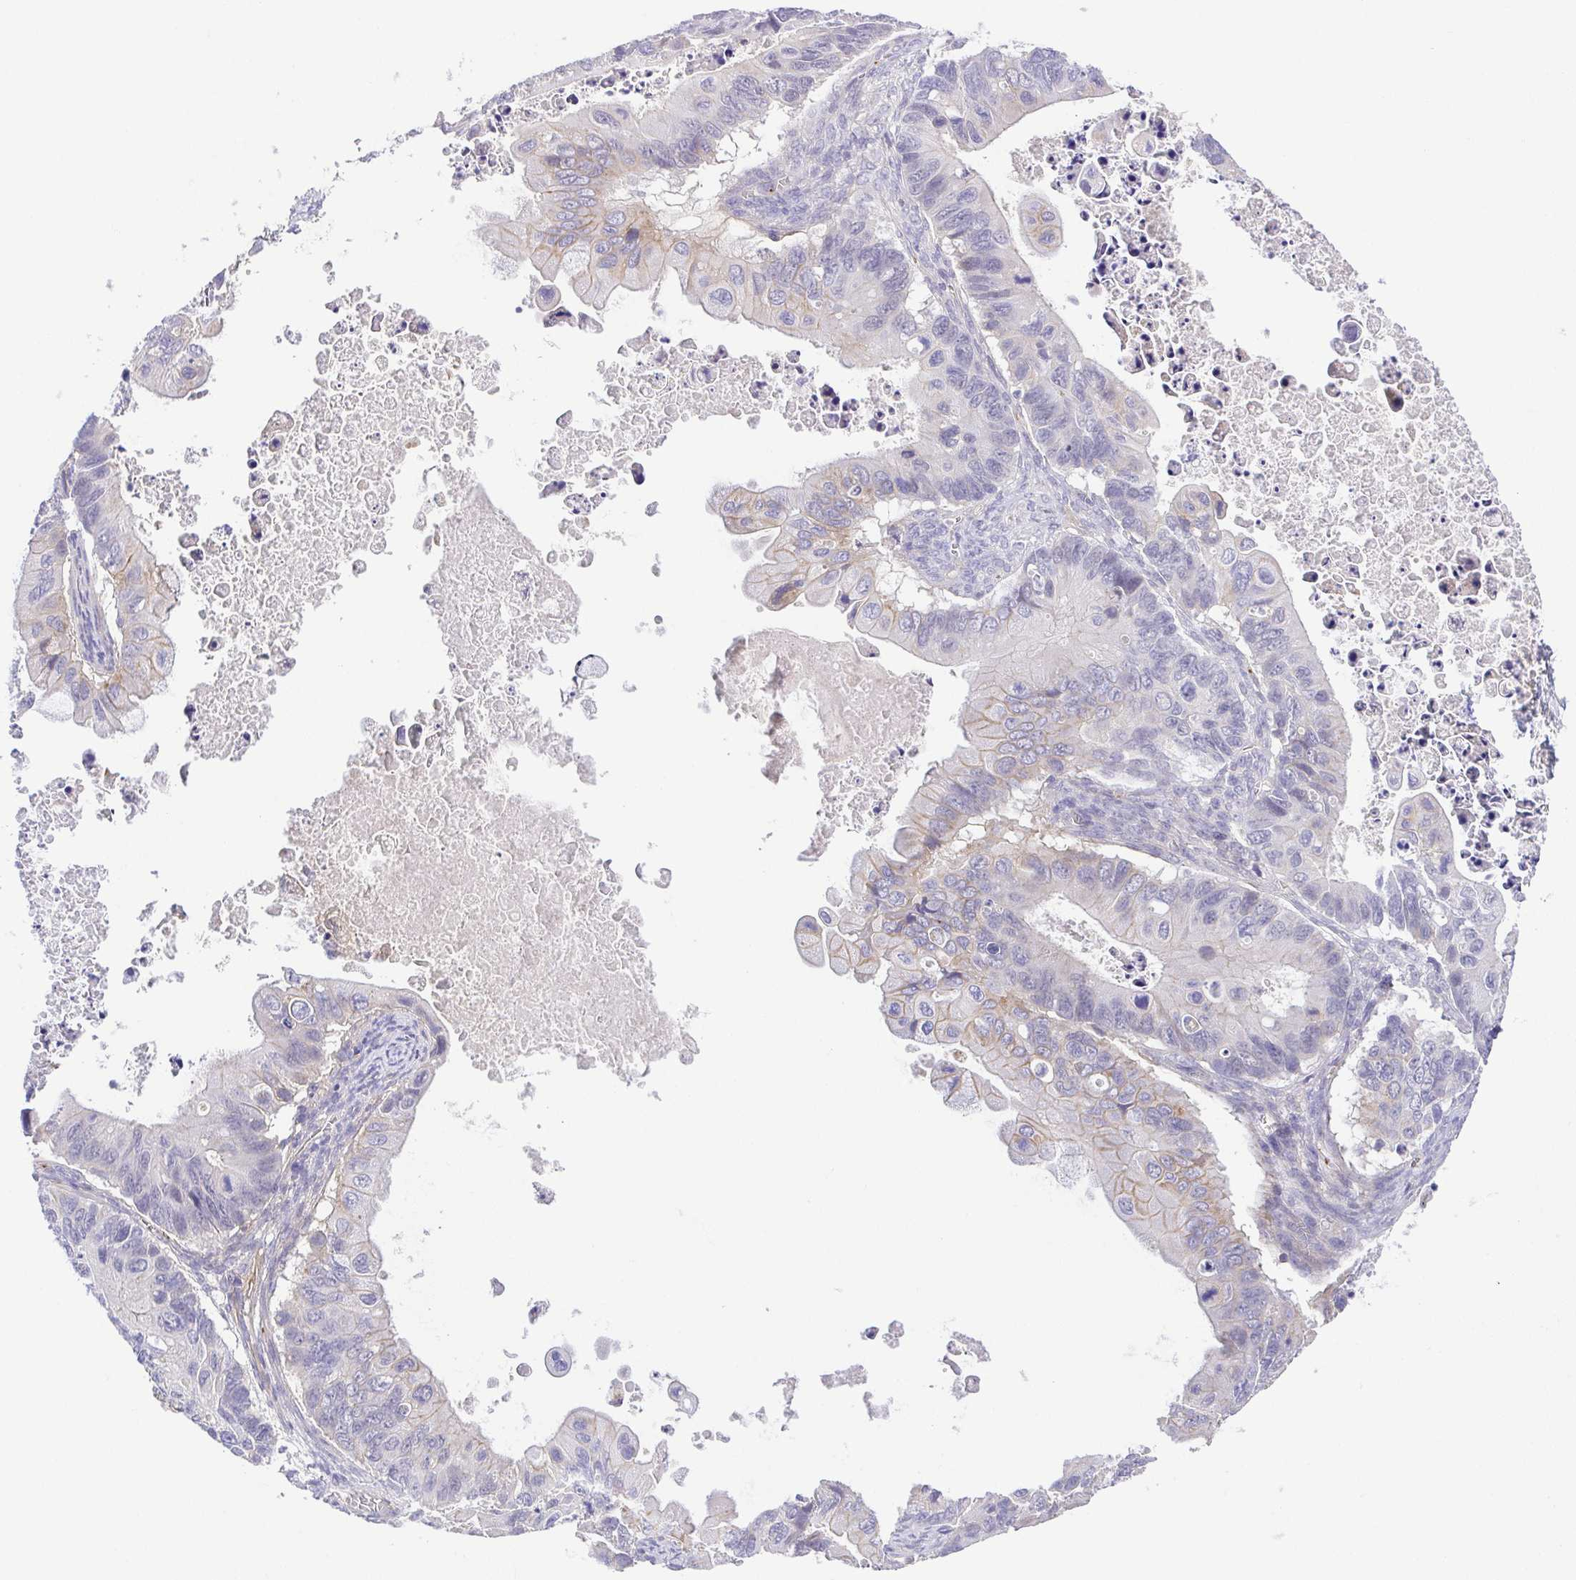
{"staining": {"intensity": "weak", "quantity": "<25%", "location": "cytoplasmic/membranous"}, "tissue": "ovarian cancer", "cell_type": "Tumor cells", "image_type": "cancer", "snomed": [{"axis": "morphology", "description": "Cystadenocarcinoma, mucinous, NOS"}, {"axis": "topography", "description": "Ovary"}], "caption": "Immunohistochemical staining of ovarian cancer (mucinous cystadenocarcinoma) shows no significant positivity in tumor cells. The staining is performed using DAB brown chromogen with nuclei counter-stained in using hematoxylin.", "gene": "PRR14L", "patient": {"sex": "female", "age": 64}}